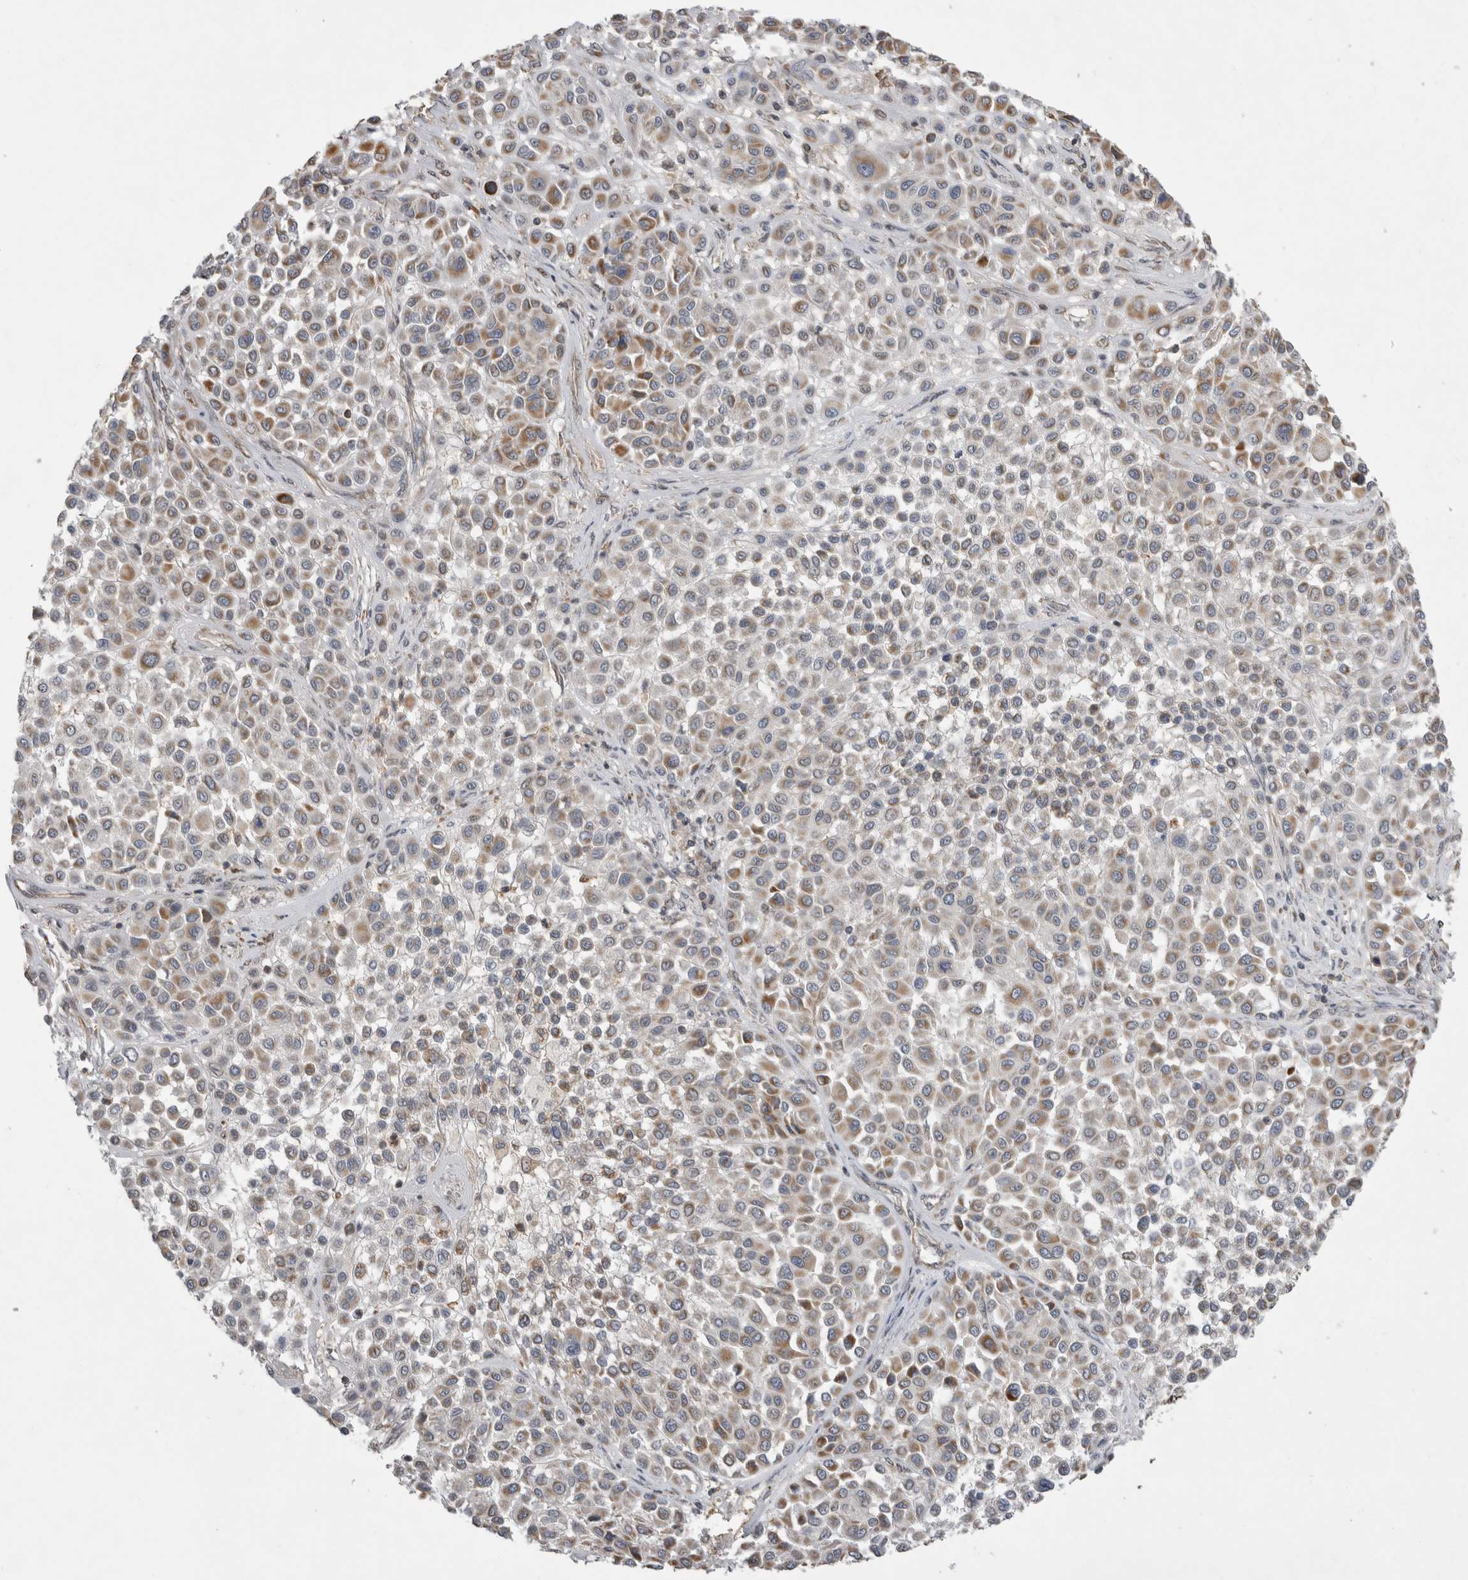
{"staining": {"intensity": "weak", "quantity": "25%-75%", "location": "cytoplasmic/membranous"}, "tissue": "melanoma", "cell_type": "Tumor cells", "image_type": "cancer", "snomed": [{"axis": "morphology", "description": "Malignant melanoma, Metastatic site"}, {"axis": "topography", "description": "Soft tissue"}], "caption": "This image displays immunohistochemistry staining of melanoma, with low weak cytoplasmic/membranous expression in about 25%-75% of tumor cells.", "gene": "KCNIP1", "patient": {"sex": "male", "age": 41}}